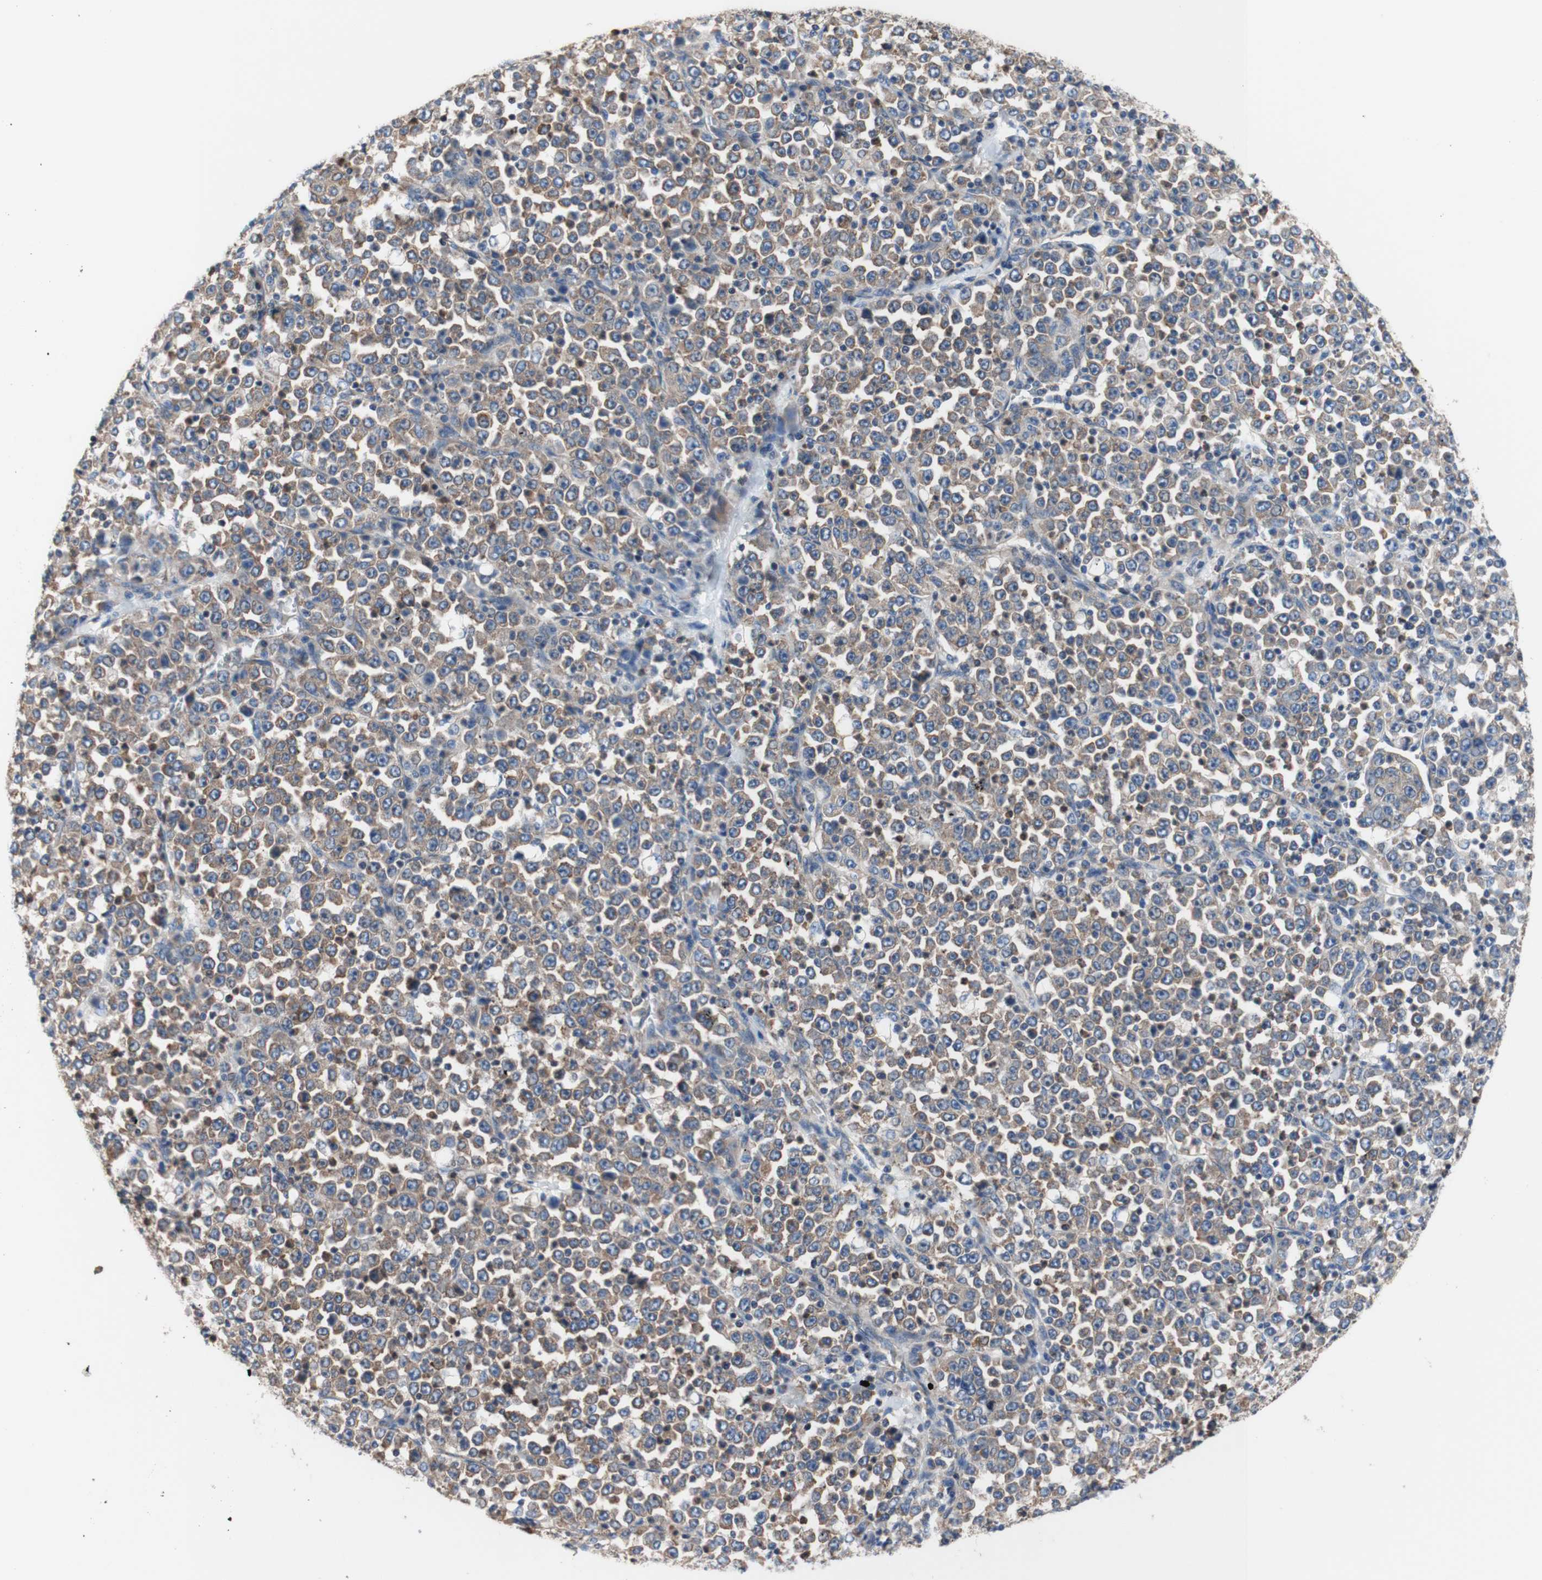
{"staining": {"intensity": "moderate", "quantity": ">75%", "location": "cytoplasmic/membranous"}, "tissue": "stomach cancer", "cell_type": "Tumor cells", "image_type": "cancer", "snomed": [{"axis": "morphology", "description": "Normal tissue, NOS"}, {"axis": "morphology", "description": "Adenocarcinoma, NOS"}, {"axis": "topography", "description": "Stomach, upper"}, {"axis": "topography", "description": "Stomach"}], "caption": "Stomach cancer (adenocarcinoma) stained with DAB immunohistochemistry reveals medium levels of moderate cytoplasmic/membranous staining in approximately >75% of tumor cells.", "gene": "FMR1", "patient": {"sex": "male", "age": 59}}